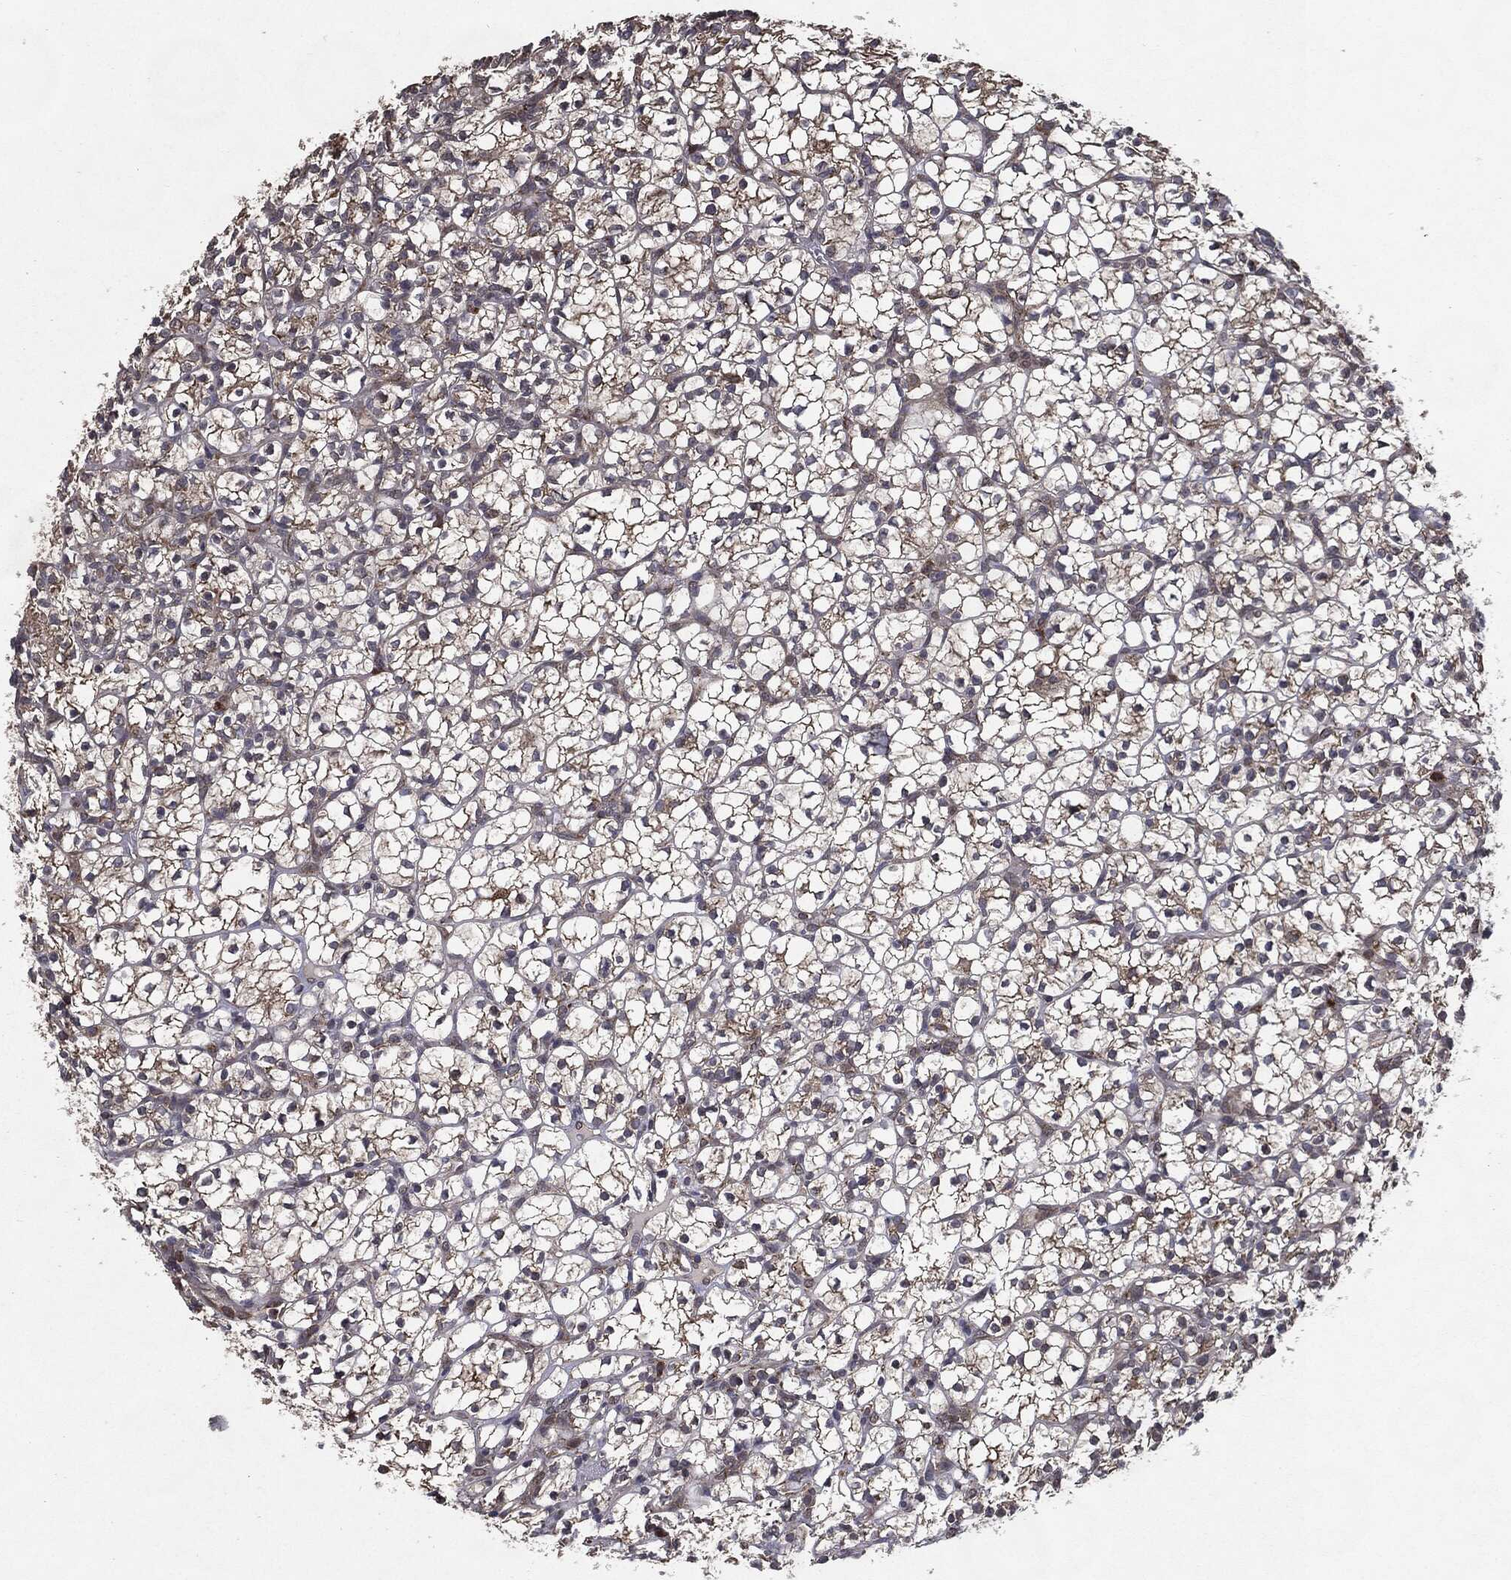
{"staining": {"intensity": "moderate", "quantity": "25%-75%", "location": "cytoplasmic/membranous"}, "tissue": "renal cancer", "cell_type": "Tumor cells", "image_type": "cancer", "snomed": [{"axis": "morphology", "description": "Adenocarcinoma, NOS"}, {"axis": "topography", "description": "Kidney"}], "caption": "Renal cancer (adenocarcinoma) tissue exhibits moderate cytoplasmic/membranous expression in approximately 25%-75% of tumor cells, visualized by immunohistochemistry.", "gene": "HDAC5", "patient": {"sex": "female", "age": 89}}